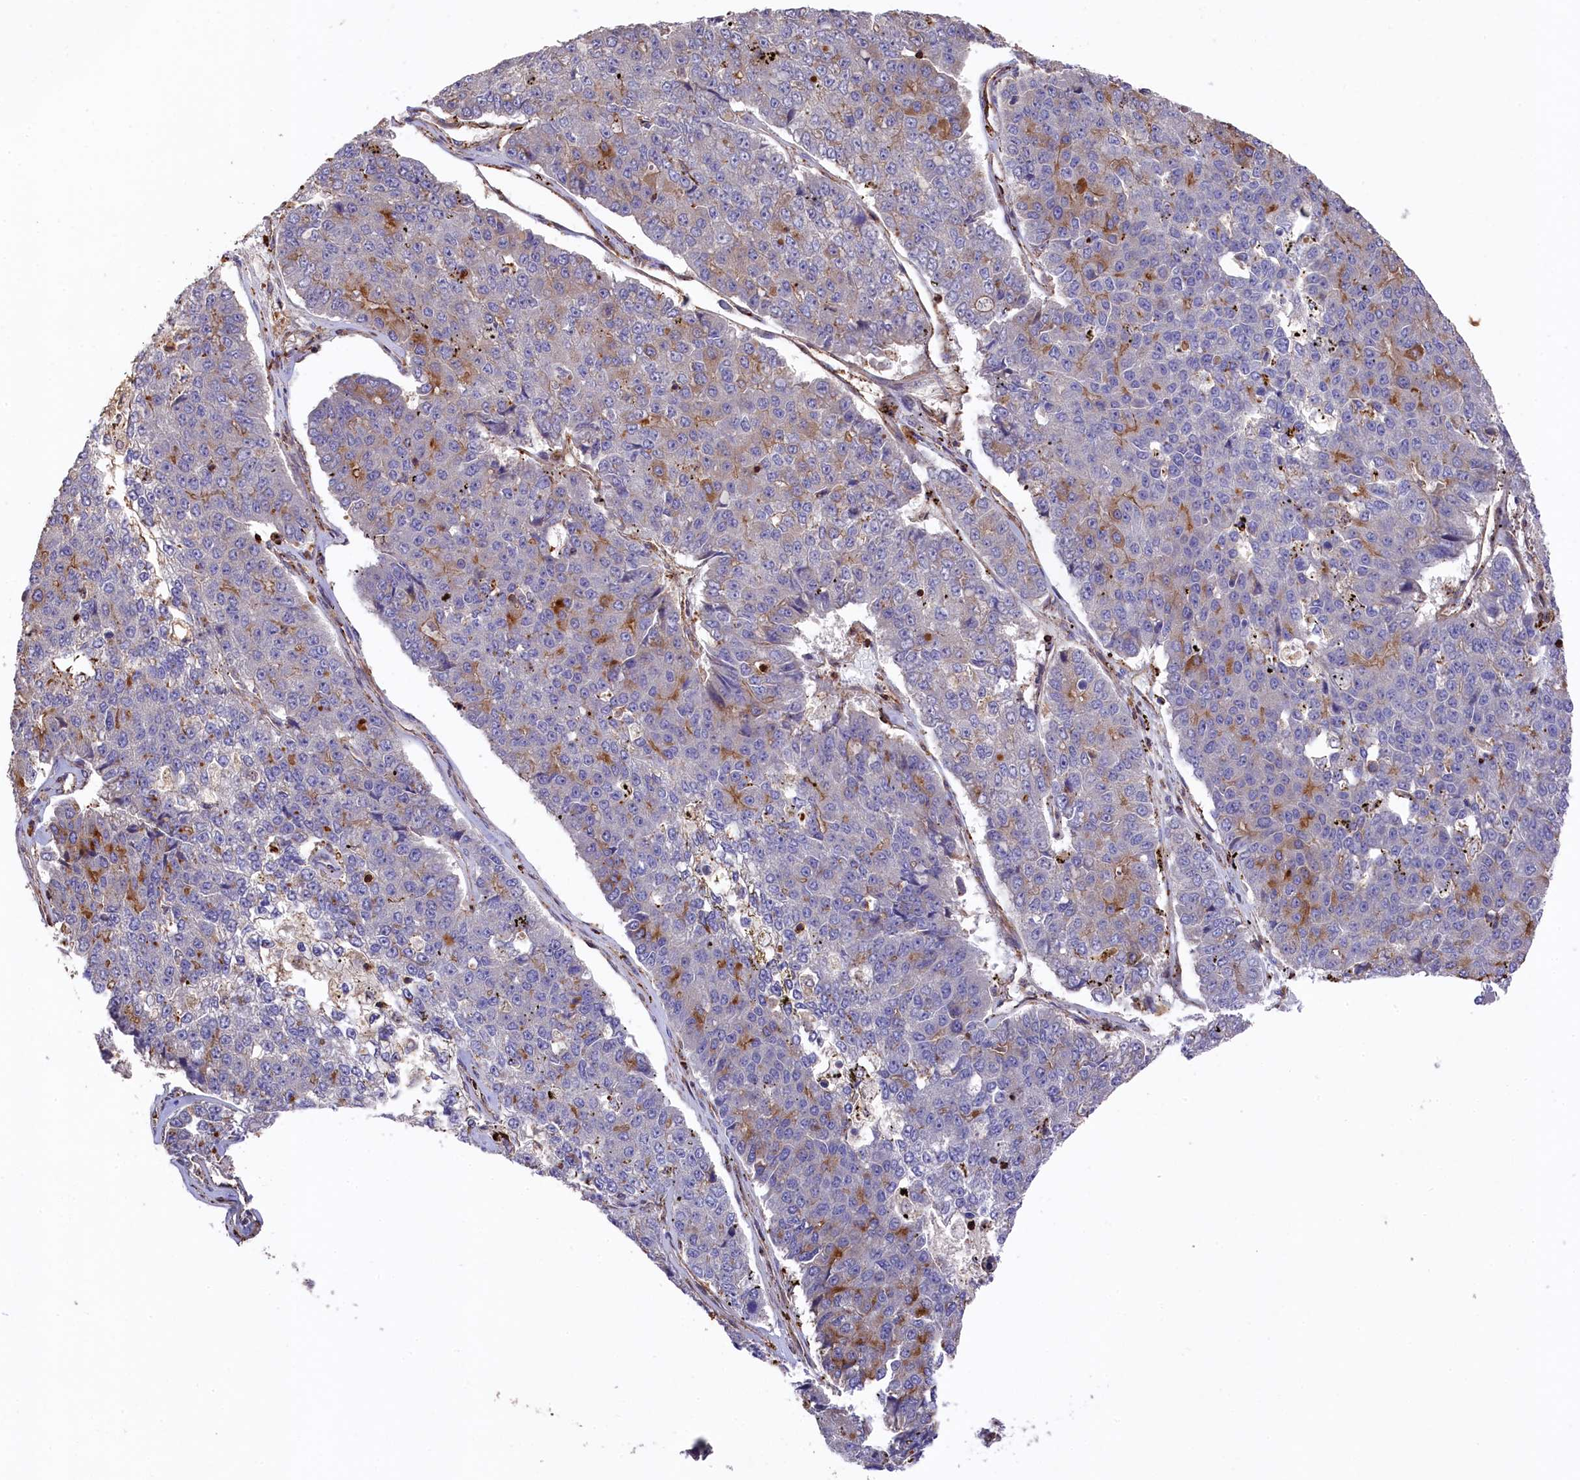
{"staining": {"intensity": "moderate", "quantity": "<25%", "location": "cytoplasmic/membranous"}, "tissue": "pancreatic cancer", "cell_type": "Tumor cells", "image_type": "cancer", "snomed": [{"axis": "morphology", "description": "Adenocarcinoma, NOS"}, {"axis": "topography", "description": "Pancreas"}], "caption": "DAB (3,3'-diaminobenzidine) immunohistochemical staining of human pancreatic cancer (adenocarcinoma) reveals moderate cytoplasmic/membranous protein positivity in about <25% of tumor cells.", "gene": "RAPSN", "patient": {"sex": "male", "age": 50}}